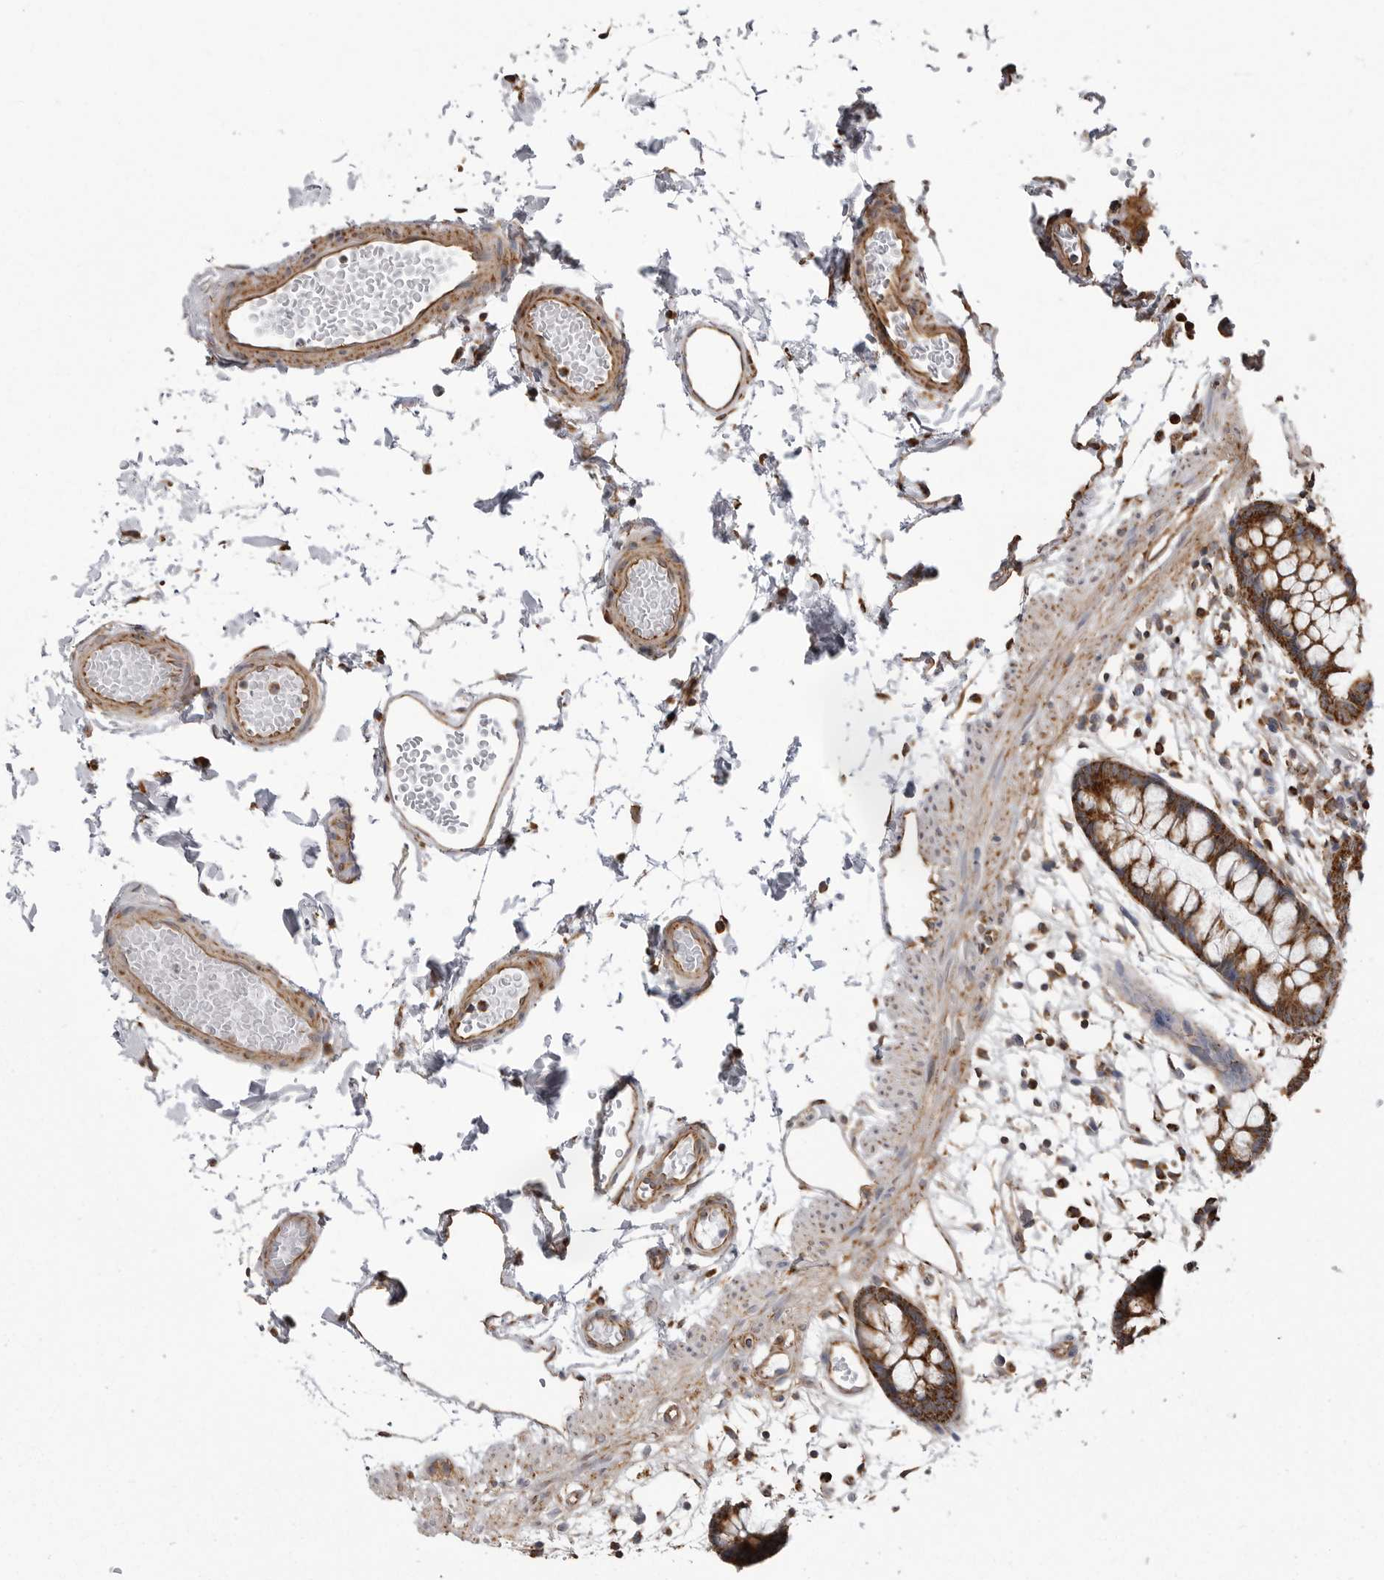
{"staining": {"intensity": "strong", "quantity": ">75%", "location": "cytoplasmic/membranous"}, "tissue": "colon", "cell_type": "Endothelial cells", "image_type": "normal", "snomed": [{"axis": "morphology", "description": "Normal tissue, NOS"}, {"axis": "topography", "description": "Colon"}], "caption": "Approximately >75% of endothelial cells in unremarkable human colon exhibit strong cytoplasmic/membranous protein positivity as visualized by brown immunohistochemical staining.", "gene": "FH", "patient": {"sex": "male", "age": 56}}